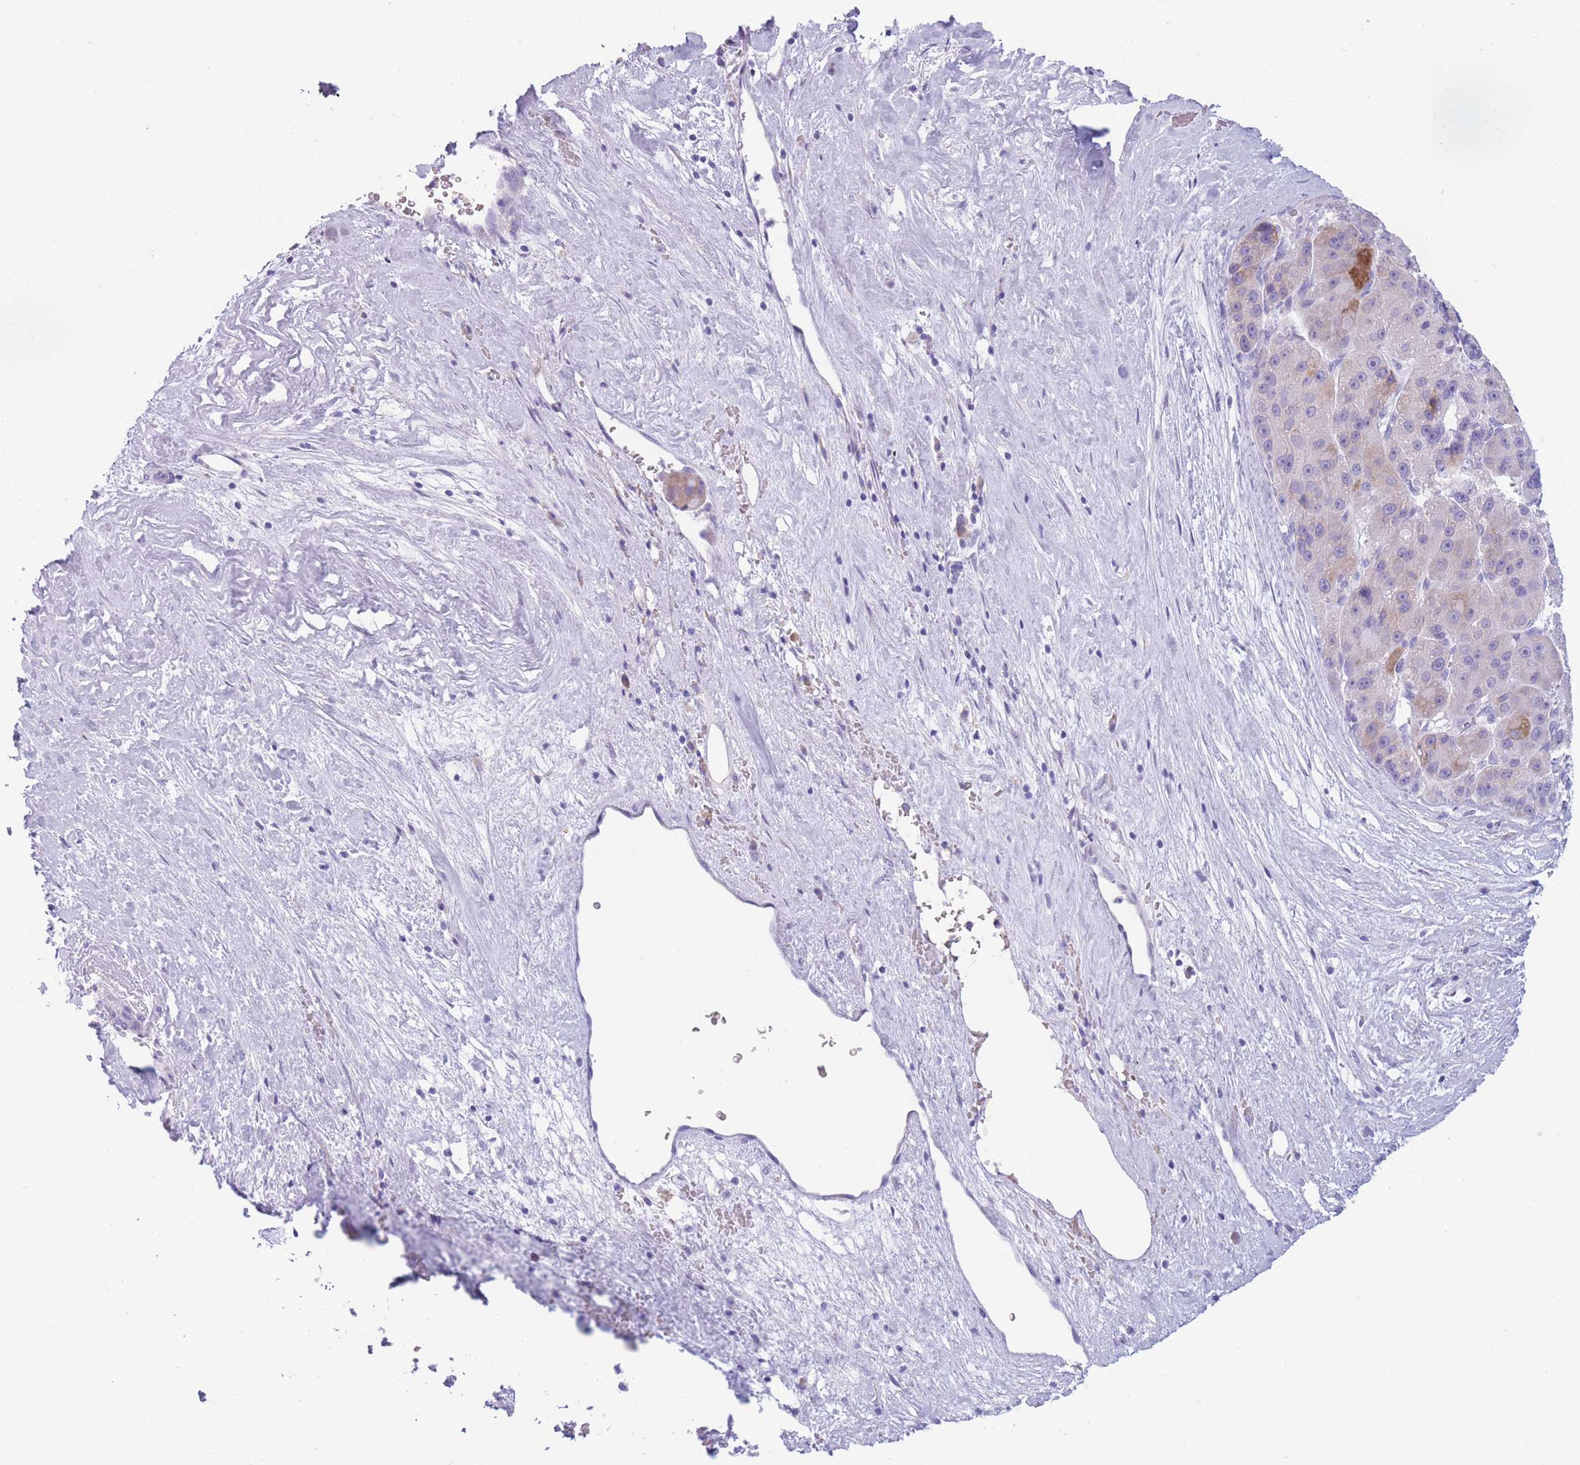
{"staining": {"intensity": "moderate", "quantity": "<25%", "location": "cytoplasmic/membranous"}, "tissue": "liver cancer", "cell_type": "Tumor cells", "image_type": "cancer", "snomed": [{"axis": "morphology", "description": "Carcinoma, Hepatocellular, NOS"}, {"axis": "topography", "description": "Liver"}], "caption": "DAB immunohistochemical staining of hepatocellular carcinoma (liver) exhibits moderate cytoplasmic/membranous protein expression in about <25% of tumor cells.", "gene": "COL27A1", "patient": {"sex": "male", "age": 76}}